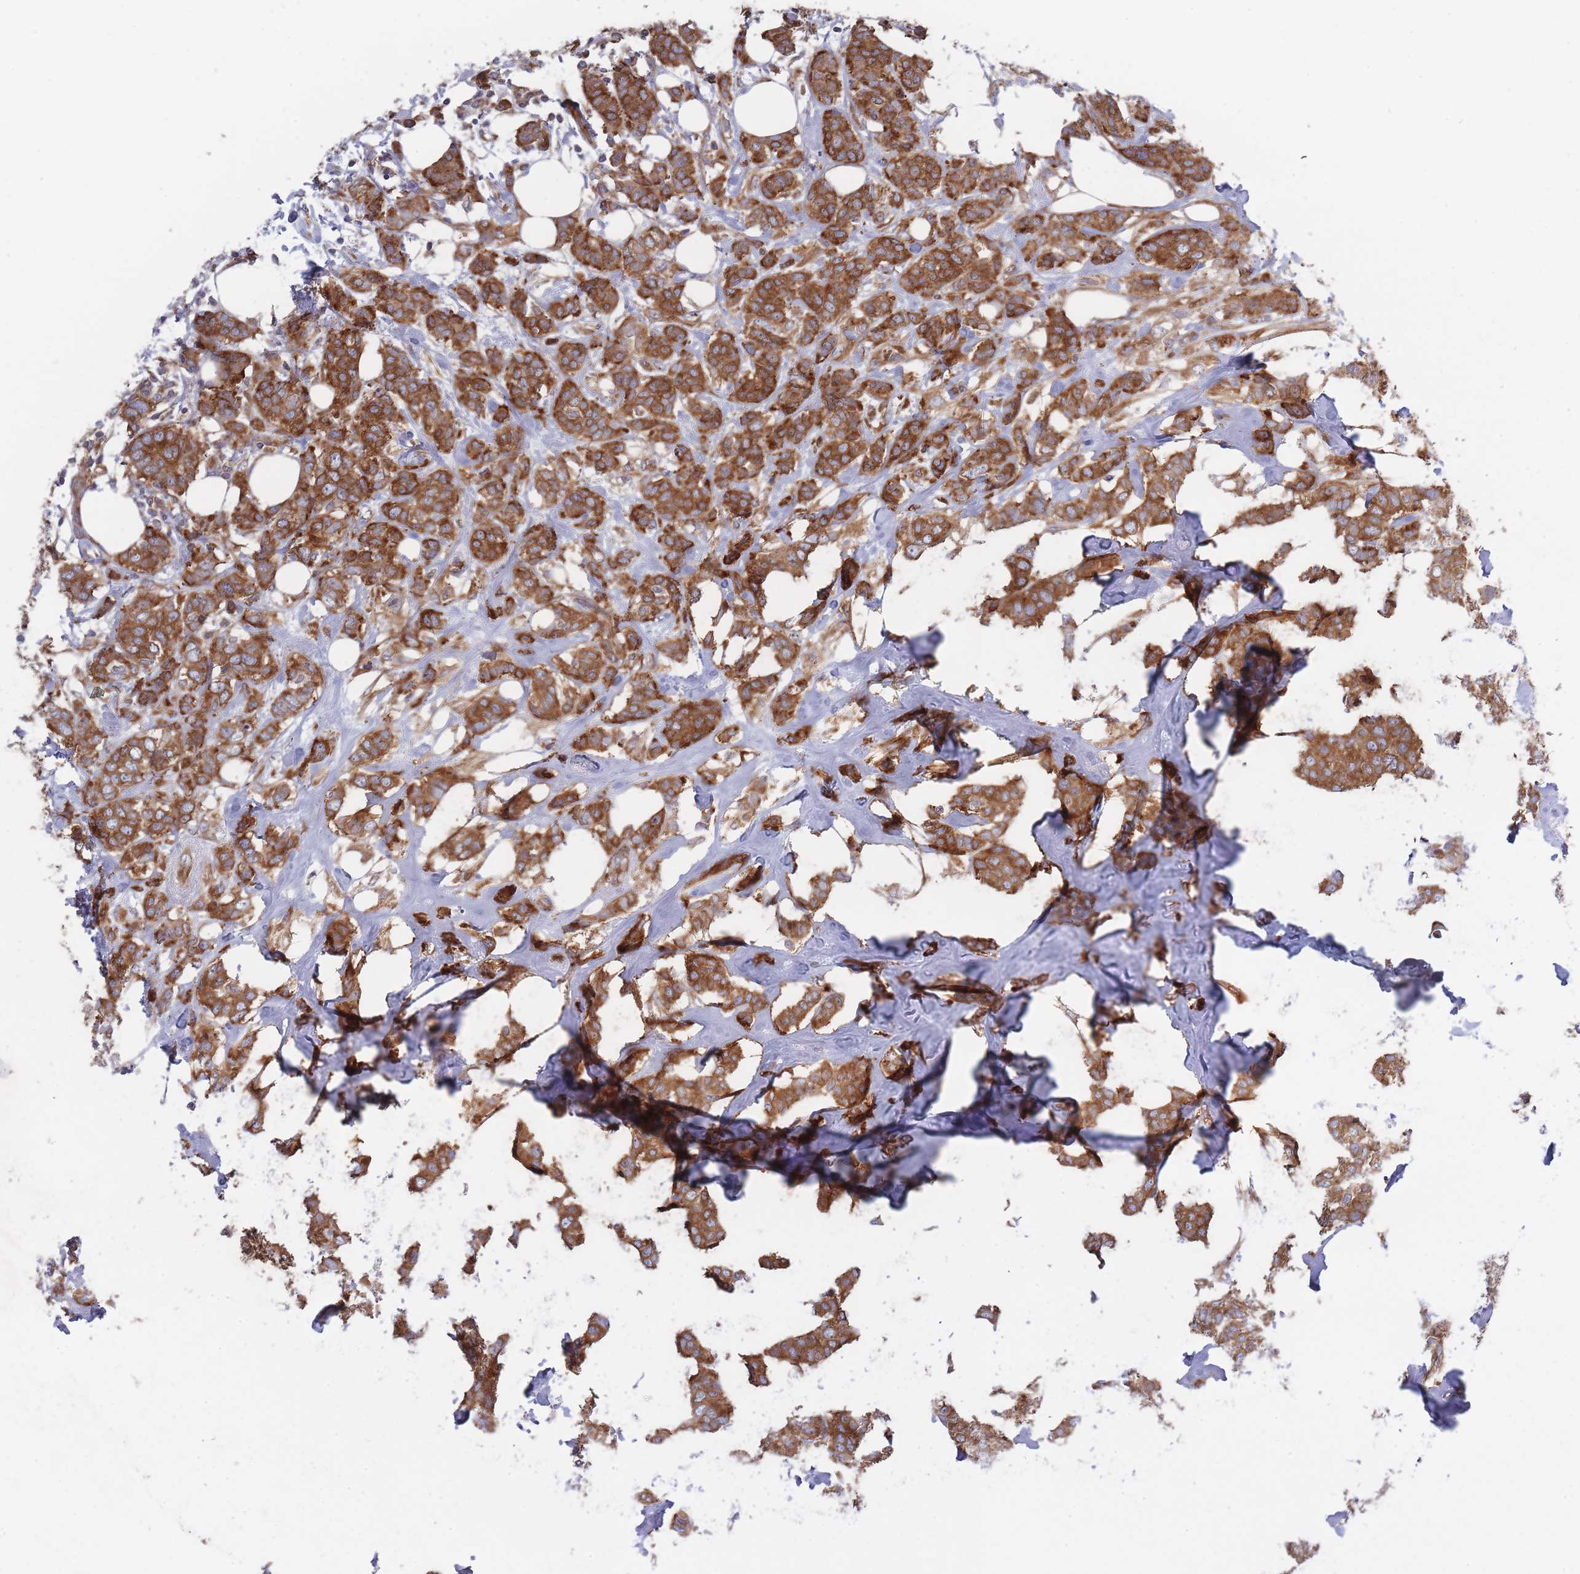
{"staining": {"intensity": "strong", "quantity": ">75%", "location": "cytoplasmic/membranous"}, "tissue": "breast cancer", "cell_type": "Tumor cells", "image_type": "cancer", "snomed": [{"axis": "morphology", "description": "Duct carcinoma"}, {"axis": "topography", "description": "Breast"}], "caption": "Strong cytoplasmic/membranous expression for a protein is appreciated in approximately >75% of tumor cells of breast cancer using immunohistochemistry (IHC).", "gene": "CCDC124", "patient": {"sex": "female", "age": 72}}